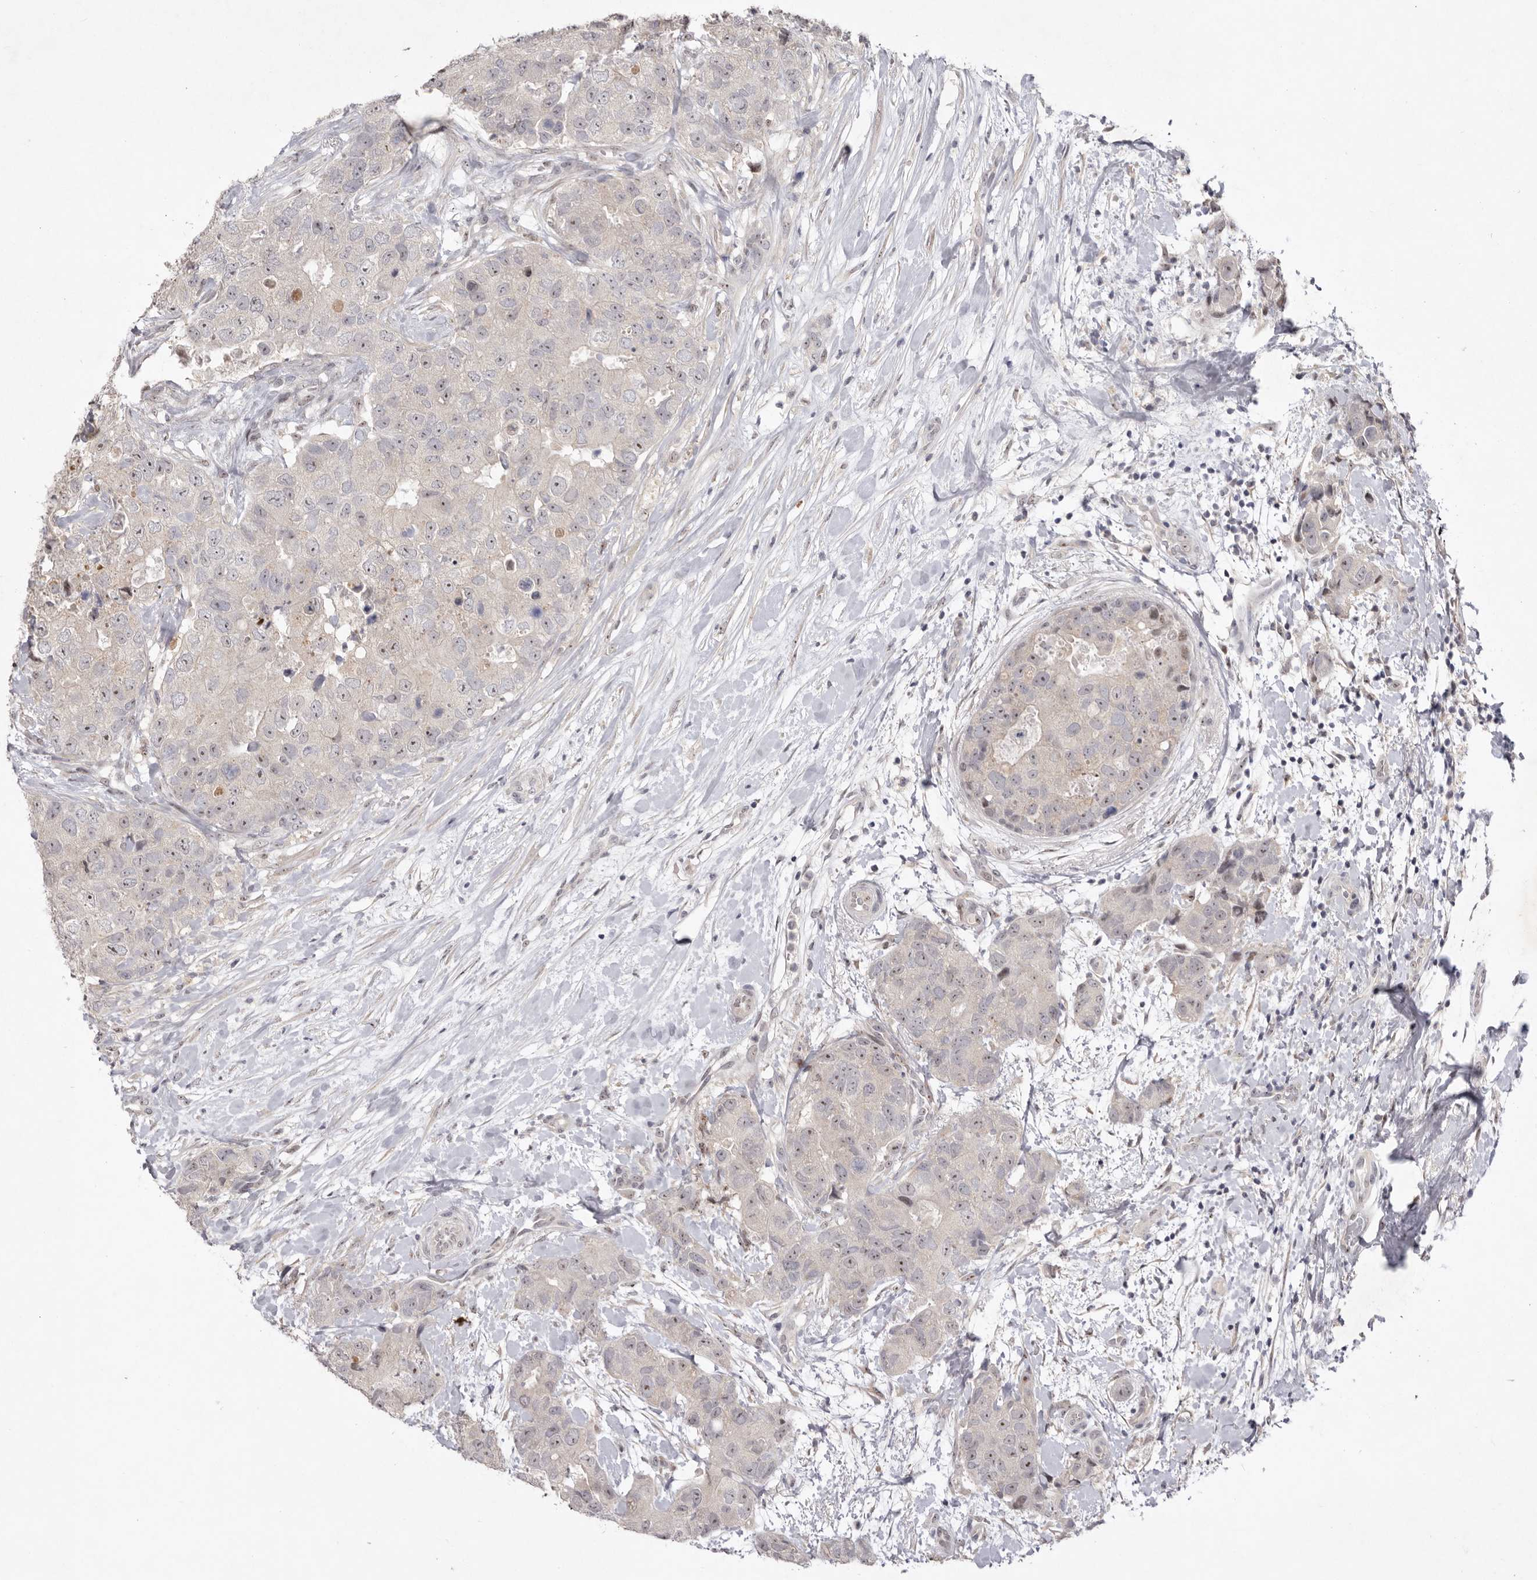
{"staining": {"intensity": "weak", "quantity": "25%-75%", "location": "nuclear"}, "tissue": "breast cancer", "cell_type": "Tumor cells", "image_type": "cancer", "snomed": [{"axis": "morphology", "description": "Duct carcinoma"}, {"axis": "topography", "description": "Breast"}], "caption": "IHC micrograph of human breast infiltrating ductal carcinoma stained for a protein (brown), which displays low levels of weak nuclear staining in about 25%-75% of tumor cells.", "gene": "TADA1", "patient": {"sex": "female", "age": 62}}